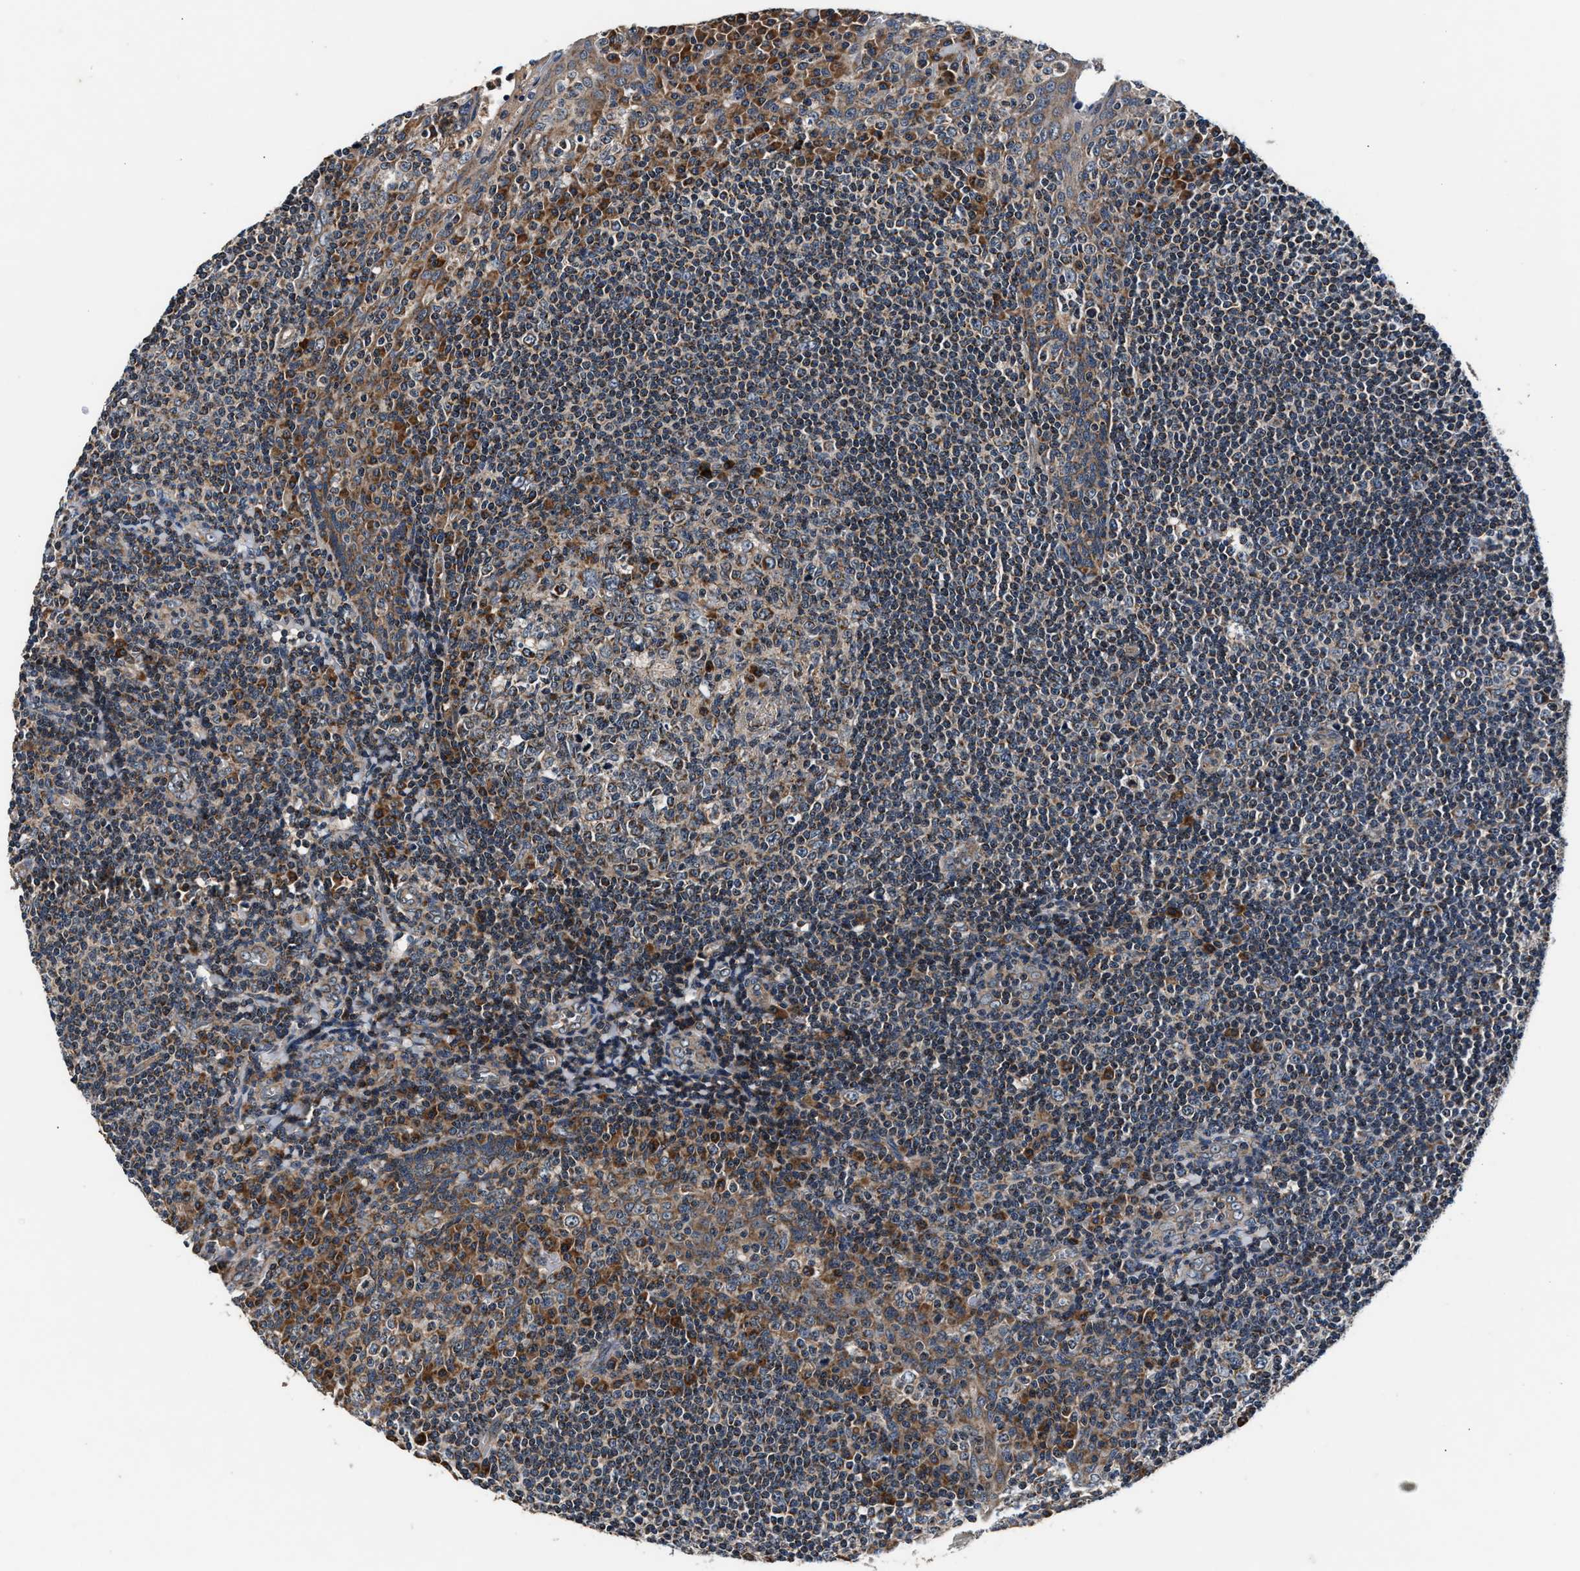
{"staining": {"intensity": "strong", "quantity": "25%-75%", "location": "cytoplasmic/membranous"}, "tissue": "tonsil", "cell_type": "Germinal center cells", "image_type": "normal", "snomed": [{"axis": "morphology", "description": "Normal tissue, NOS"}, {"axis": "topography", "description": "Tonsil"}], "caption": "The photomicrograph shows staining of unremarkable tonsil, revealing strong cytoplasmic/membranous protein staining (brown color) within germinal center cells.", "gene": "IMMT", "patient": {"sex": "male", "age": 31}}